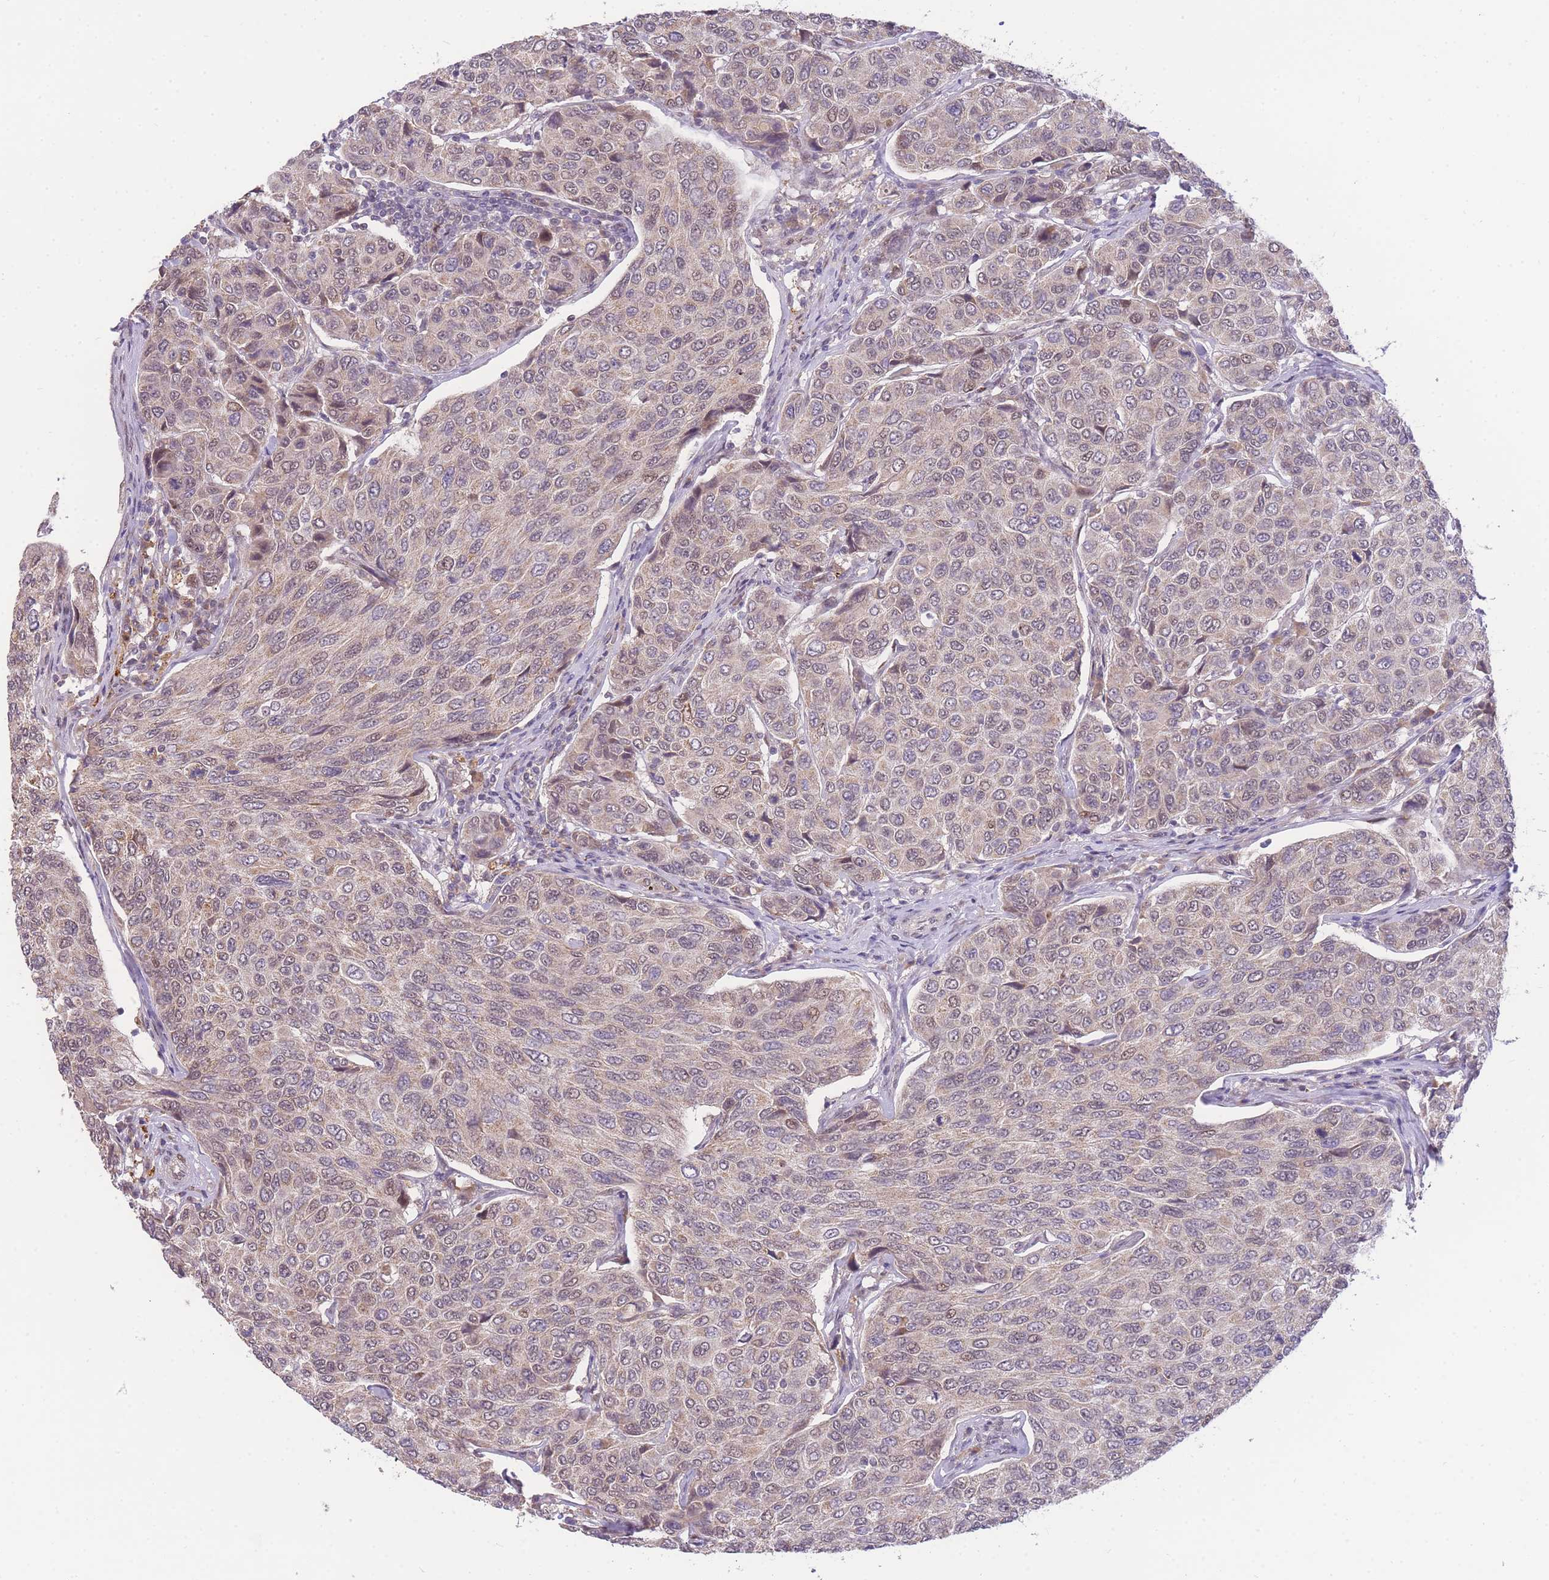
{"staining": {"intensity": "weak", "quantity": ">75%", "location": "cytoplasmic/membranous,nuclear"}, "tissue": "breast cancer", "cell_type": "Tumor cells", "image_type": "cancer", "snomed": [{"axis": "morphology", "description": "Duct carcinoma"}, {"axis": "topography", "description": "Breast"}], "caption": "There is low levels of weak cytoplasmic/membranous and nuclear expression in tumor cells of breast cancer, as demonstrated by immunohistochemical staining (brown color).", "gene": "PUS10", "patient": {"sex": "female", "age": 55}}